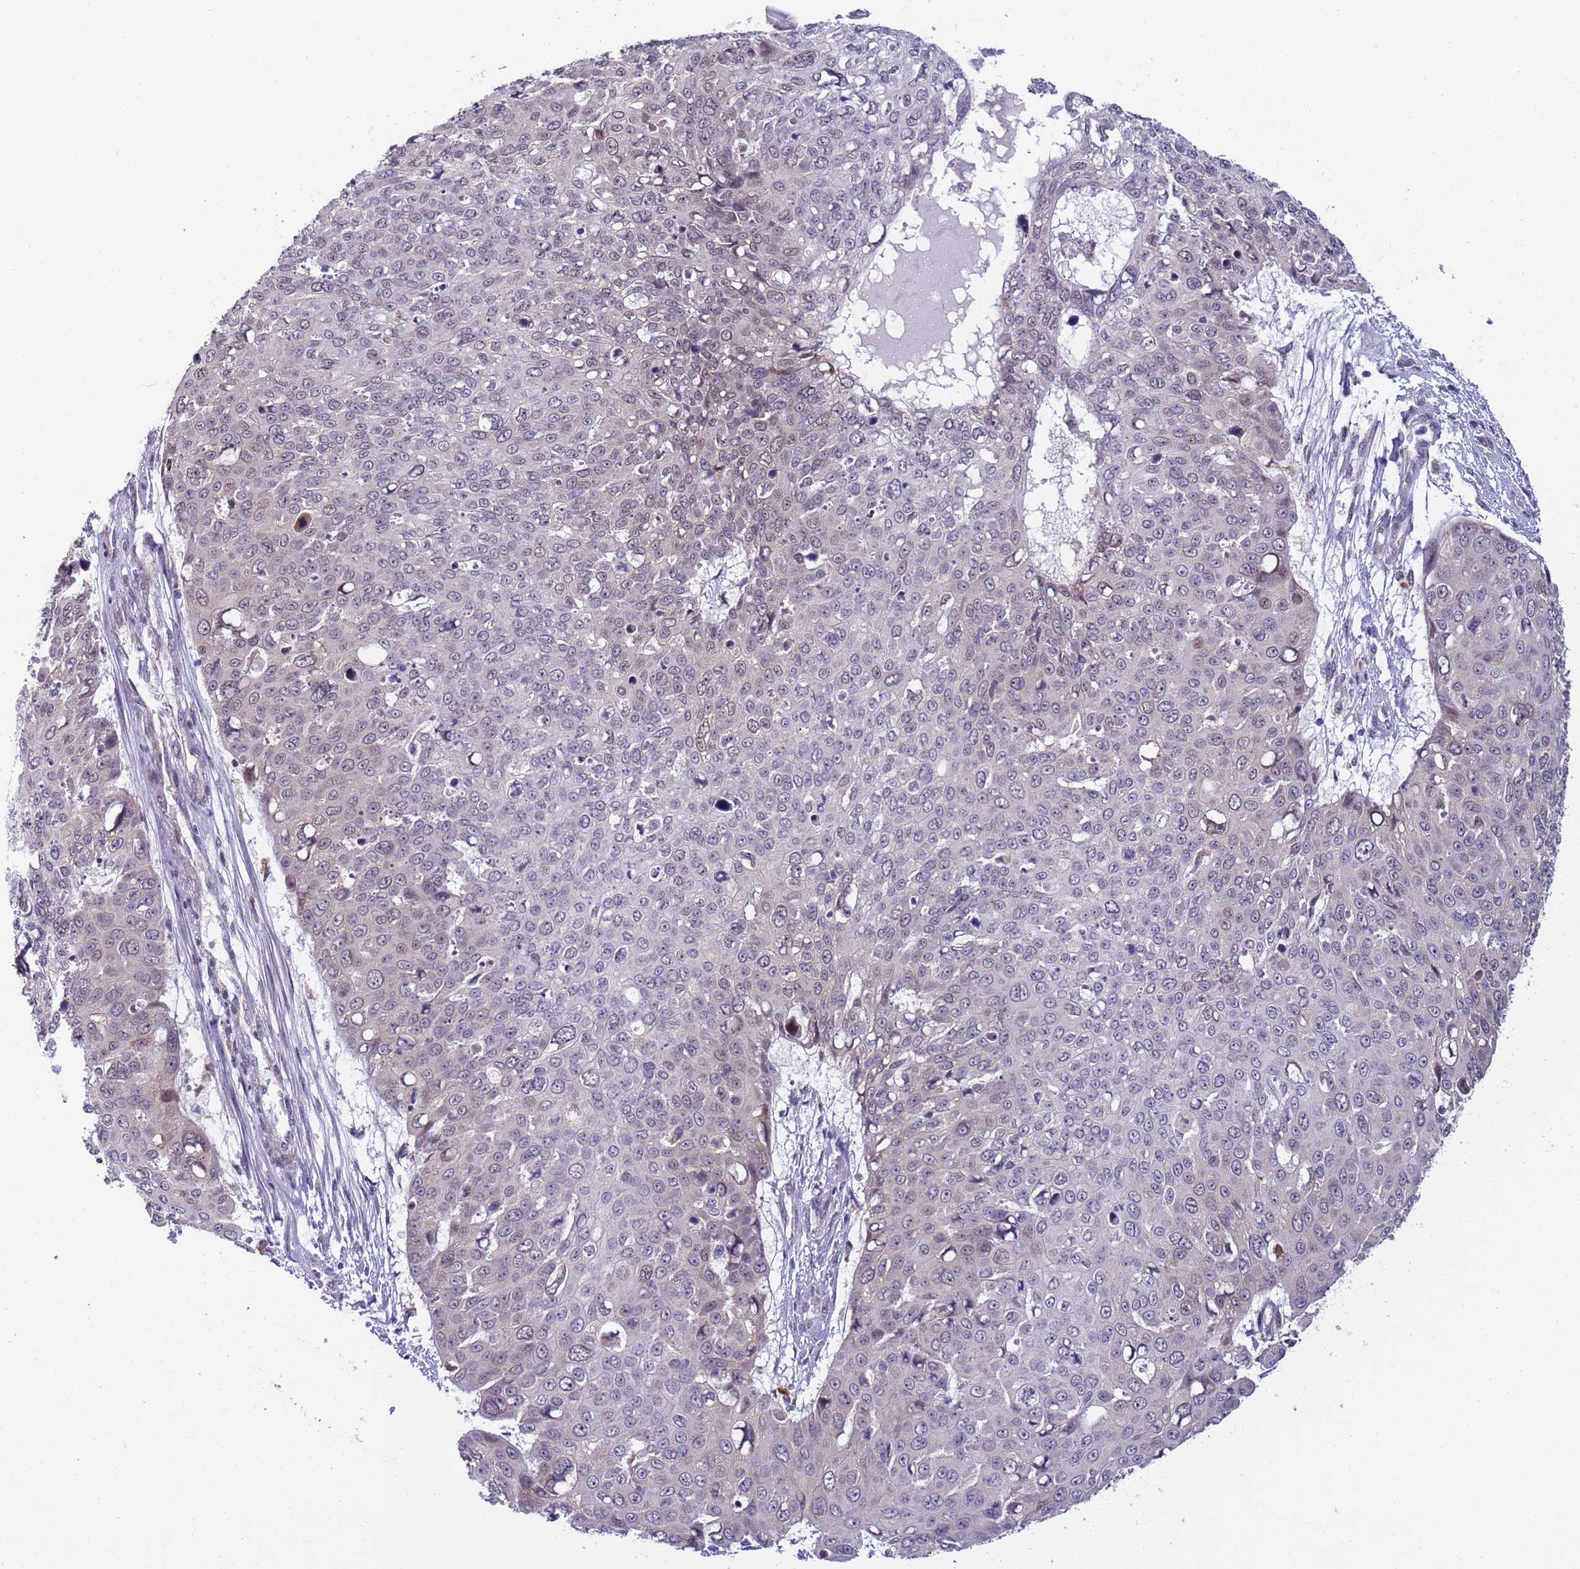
{"staining": {"intensity": "weak", "quantity": "<25%", "location": "nuclear"}, "tissue": "skin cancer", "cell_type": "Tumor cells", "image_type": "cancer", "snomed": [{"axis": "morphology", "description": "Squamous cell carcinoma, NOS"}, {"axis": "topography", "description": "Skin"}], "caption": "Image shows no protein expression in tumor cells of skin cancer (squamous cell carcinoma) tissue. (DAB (3,3'-diaminobenzidine) immunohistochemistry (IHC), high magnification).", "gene": "RAPGEF3", "patient": {"sex": "male", "age": 71}}